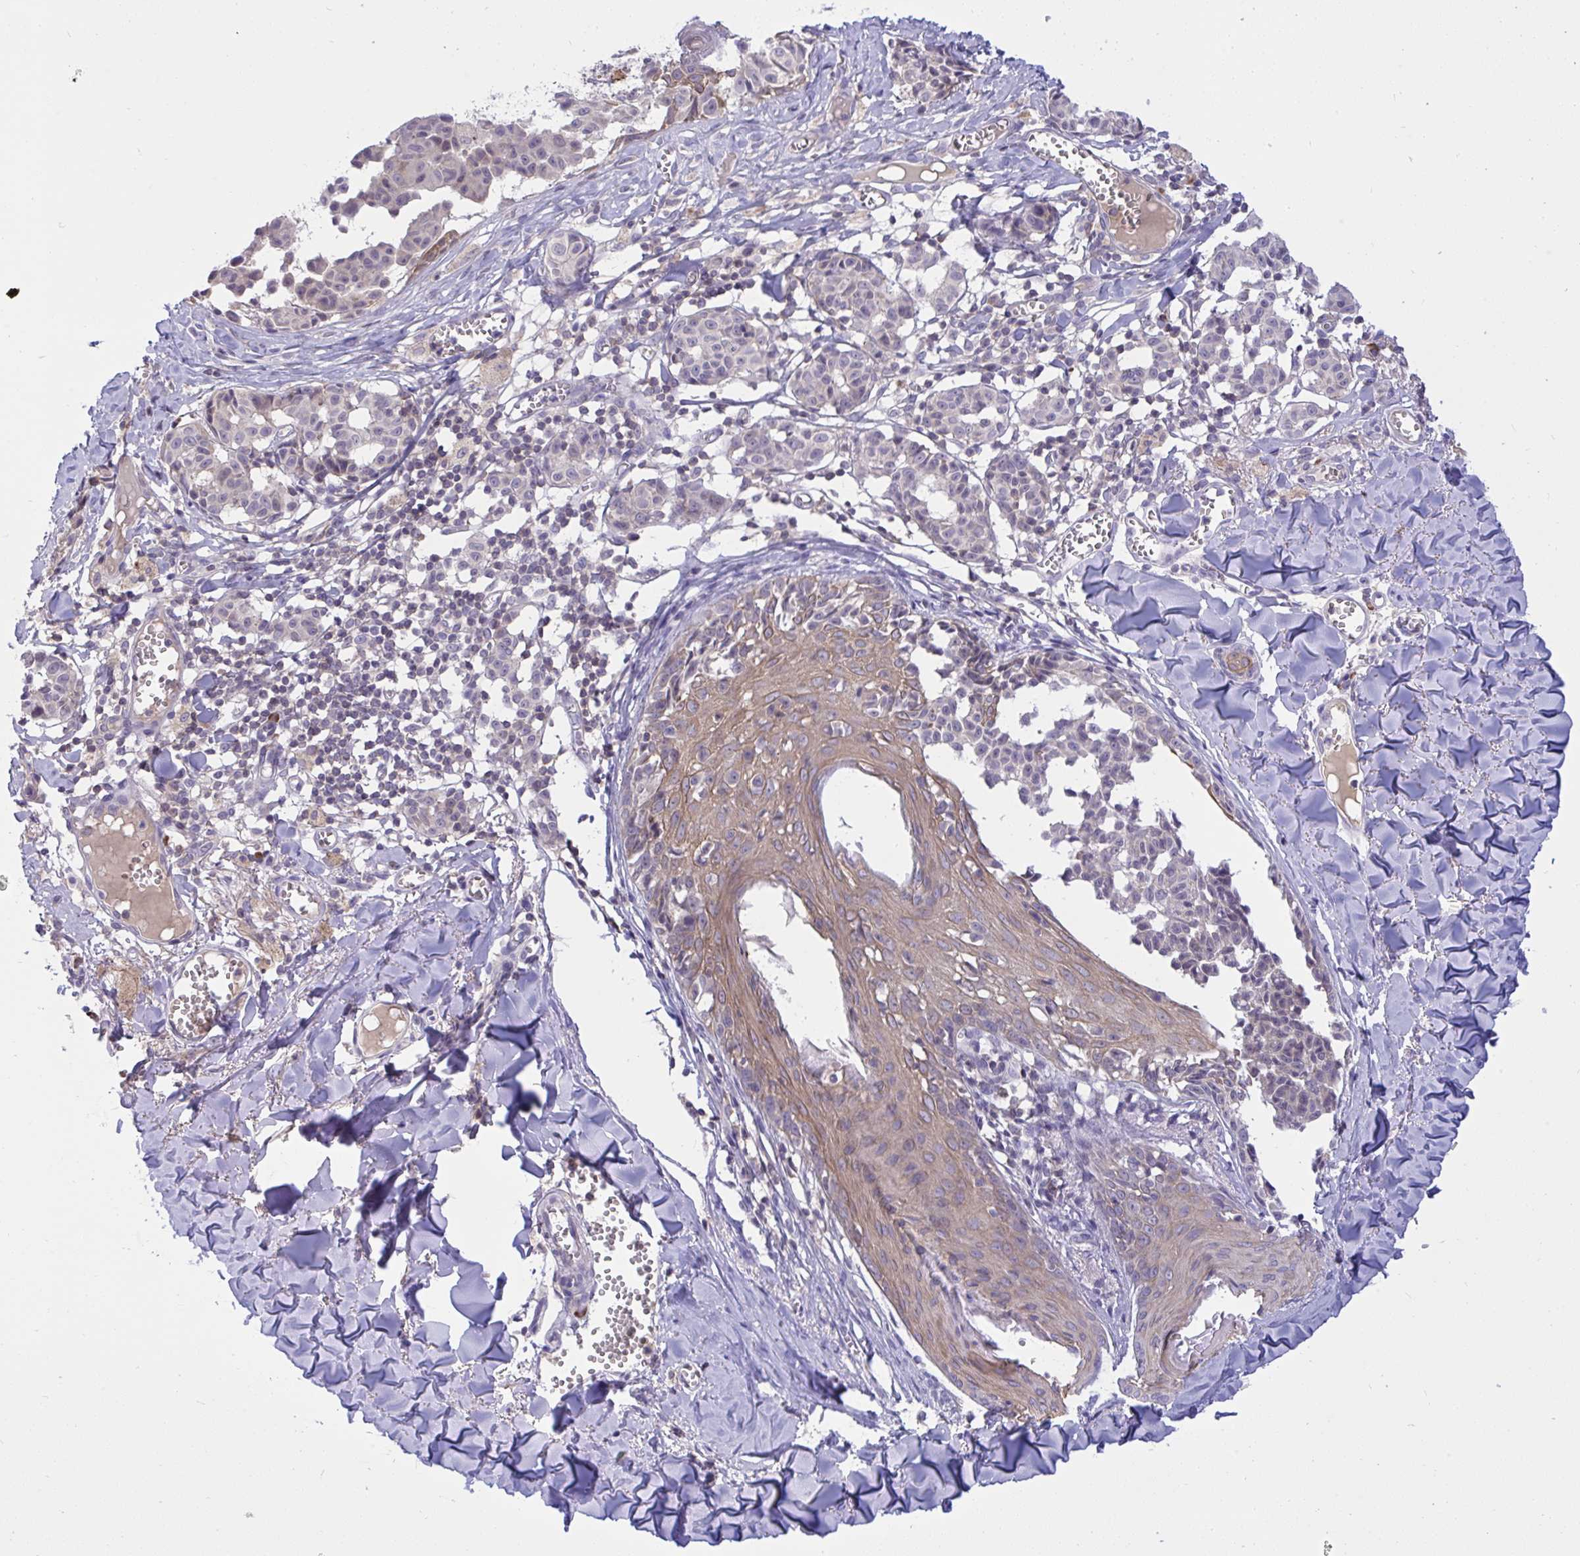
{"staining": {"intensity": "negative", "quantity": "none", "location": "none"}, "tissue": "melanoma", "cell_type": "Tumor cells", "image_type": "cancer", "snomed": [{"axis": "morphology", "description": "Malignant melanoma, NOS"}, {"axis": "topography", "description": "Skin"}], "caption": "Human melanoma stained for a protein using immunohistochemistry (IHC) reveals no staining in tumor cells.", "gene": "TMEM41A", "patient": {"sex": "female", "age": 43}}